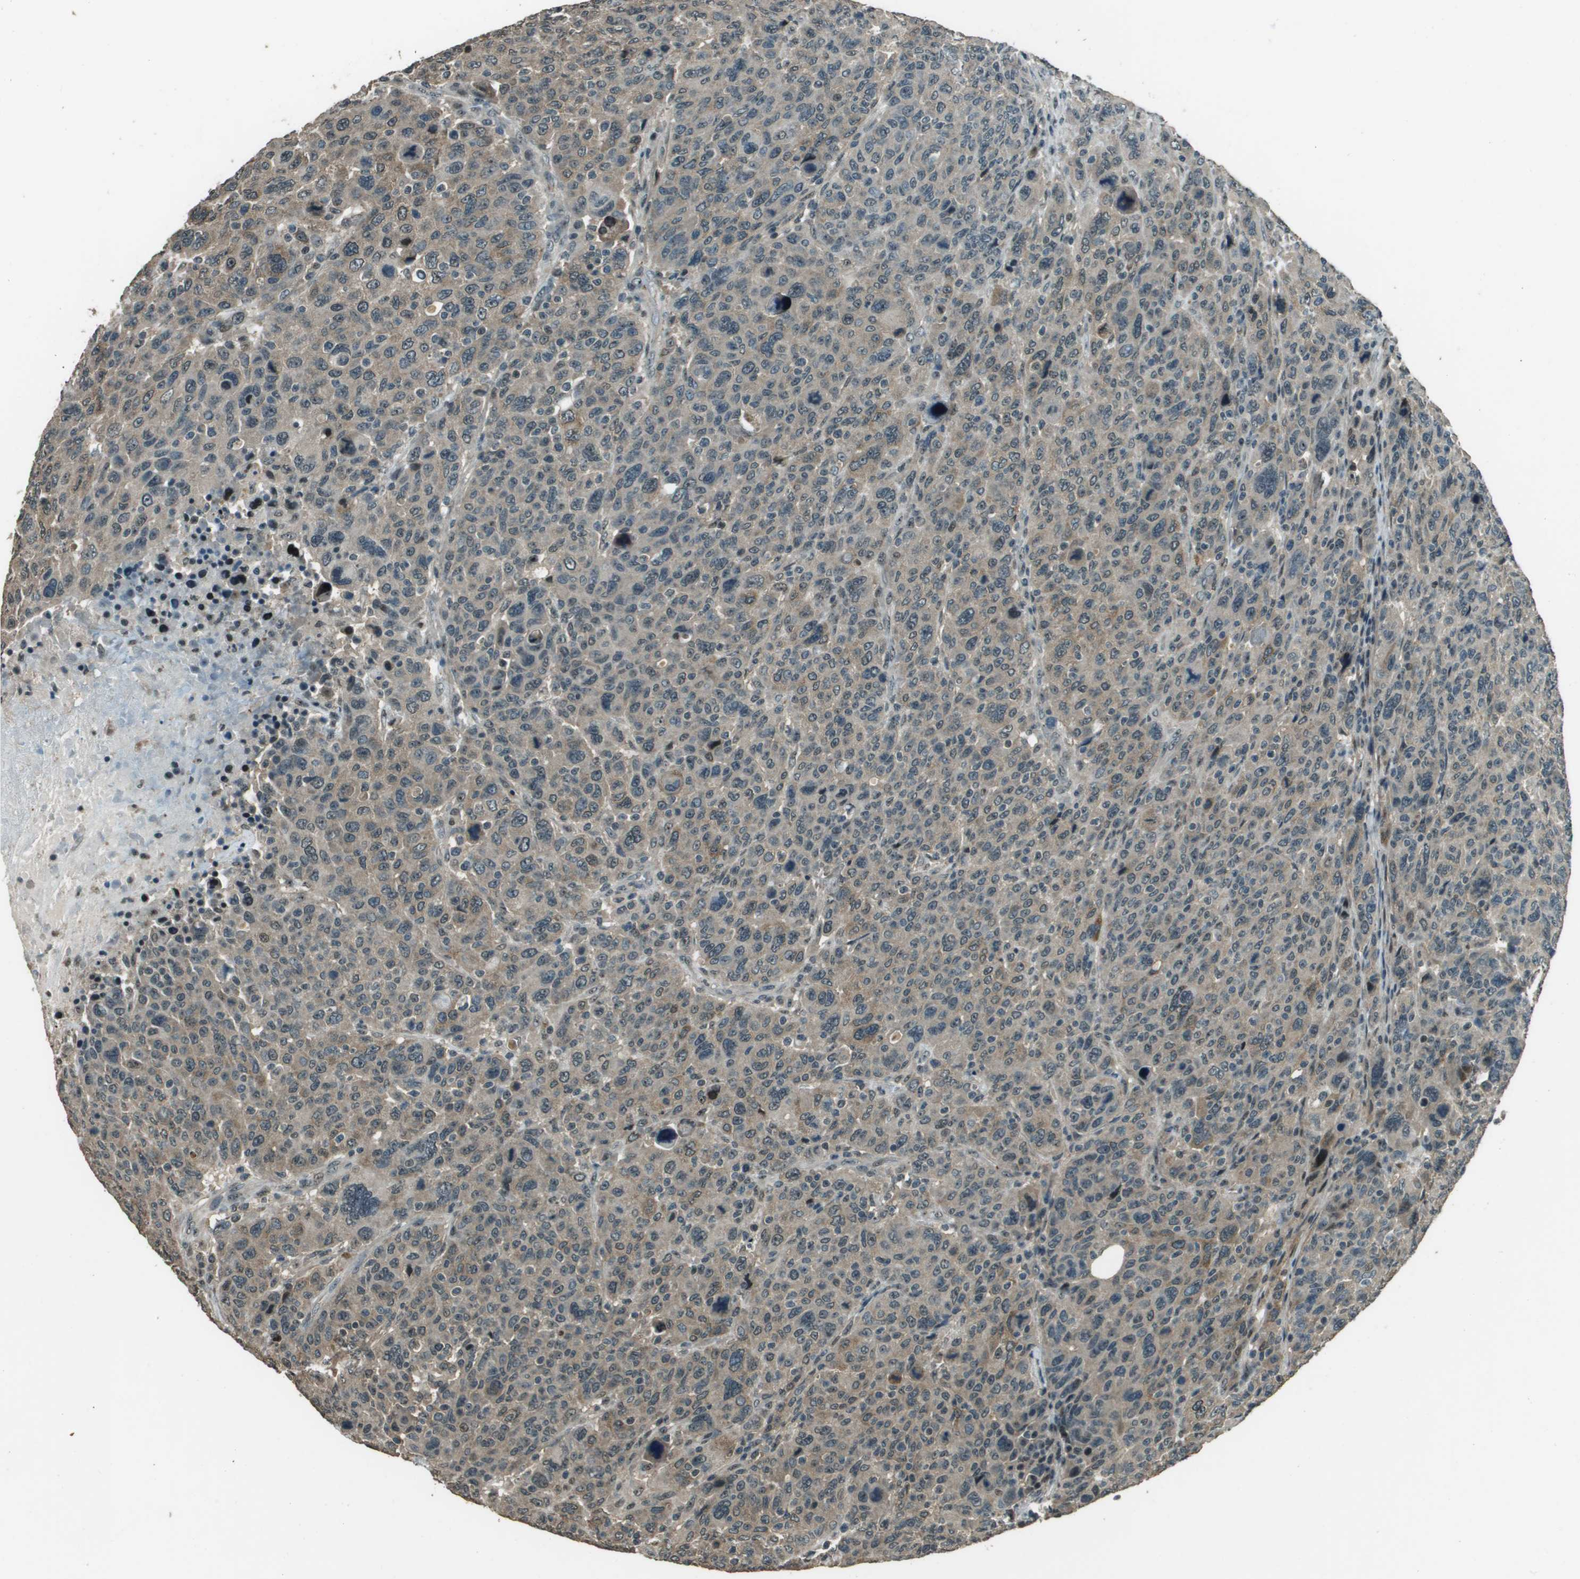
{"staining": {"intensity": "weak", "quantity": ">75%", "location": "cytoplasmic/membranous"}, "tissue": "breast cancer", "cell_type": "Tumor cells", "image_type": "cancer", "snomed": [{"axis": "morphology", "description": "Duct carcinoma"}, {"axis": "topography", "description": "Breast"}], "caption": "Weak cytoplasmic/membranous staining for a protein is appreciated in approximately >75% of tumor cells of breast invasive ductal carcinoma using immunohistochemistry.", "gene": "SDC3", "patient": {"sex": "female", "age": 37}}